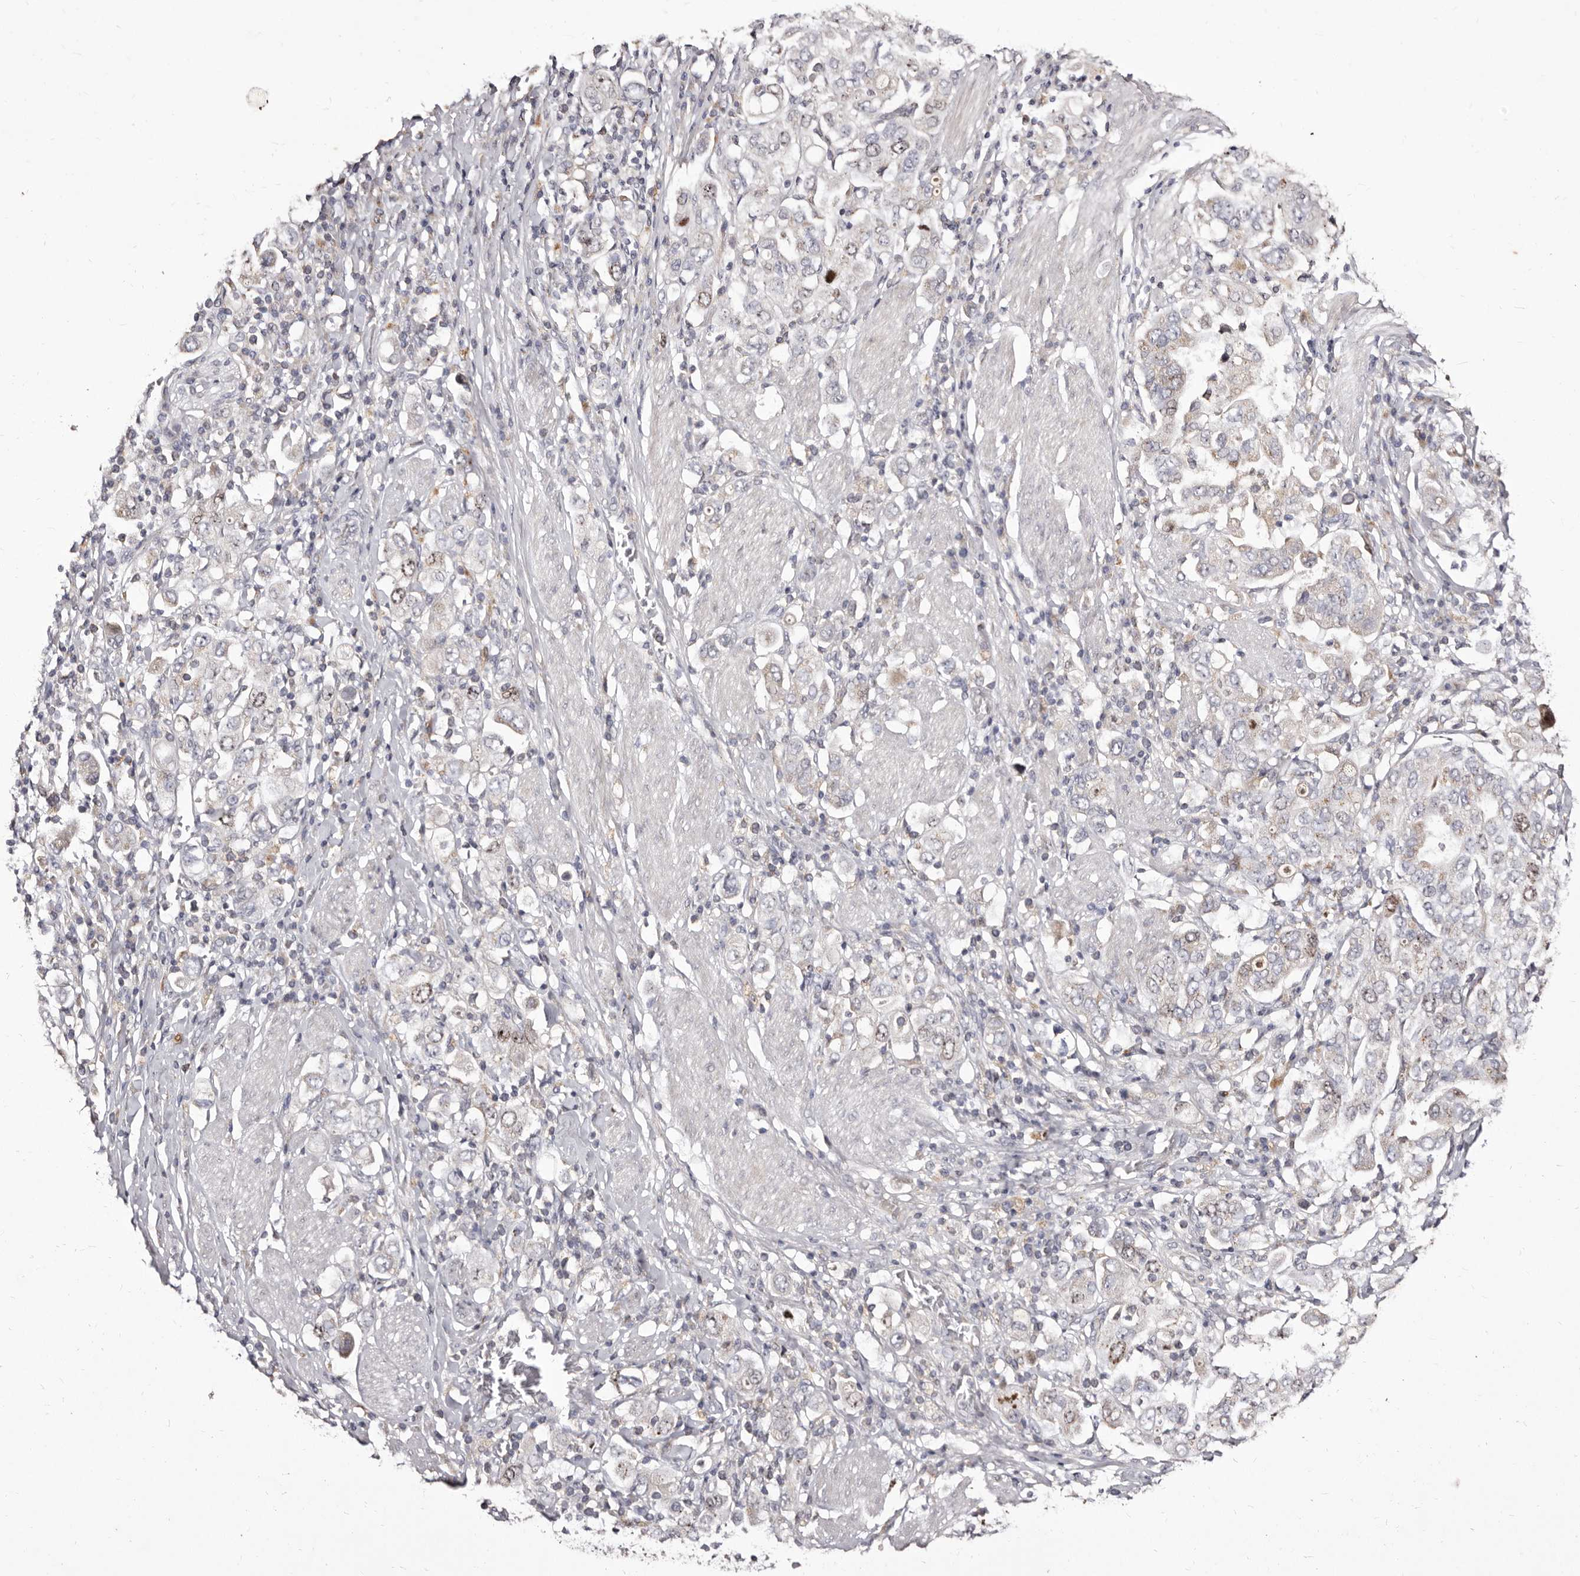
{"staining": {"intensity": "weak", "quantity": "<25%", "location": "nuclear"}, "tissue": "stomach cancer", "cell_type": "Tumor cells", "image_type": "cancer", "snomed": [{"axis": "morphology", "description": "Adenocarcinoma, NOS"}, {"axis": "topography", "description": "Stomach, upper"}], "caption": "IHC micrograph of human stomach cancer stained for a protein (brown), which exhibits no positivity in tumor cells.", "gene": "CDCA8", "patient": {"sex": "male", "age": 62}}